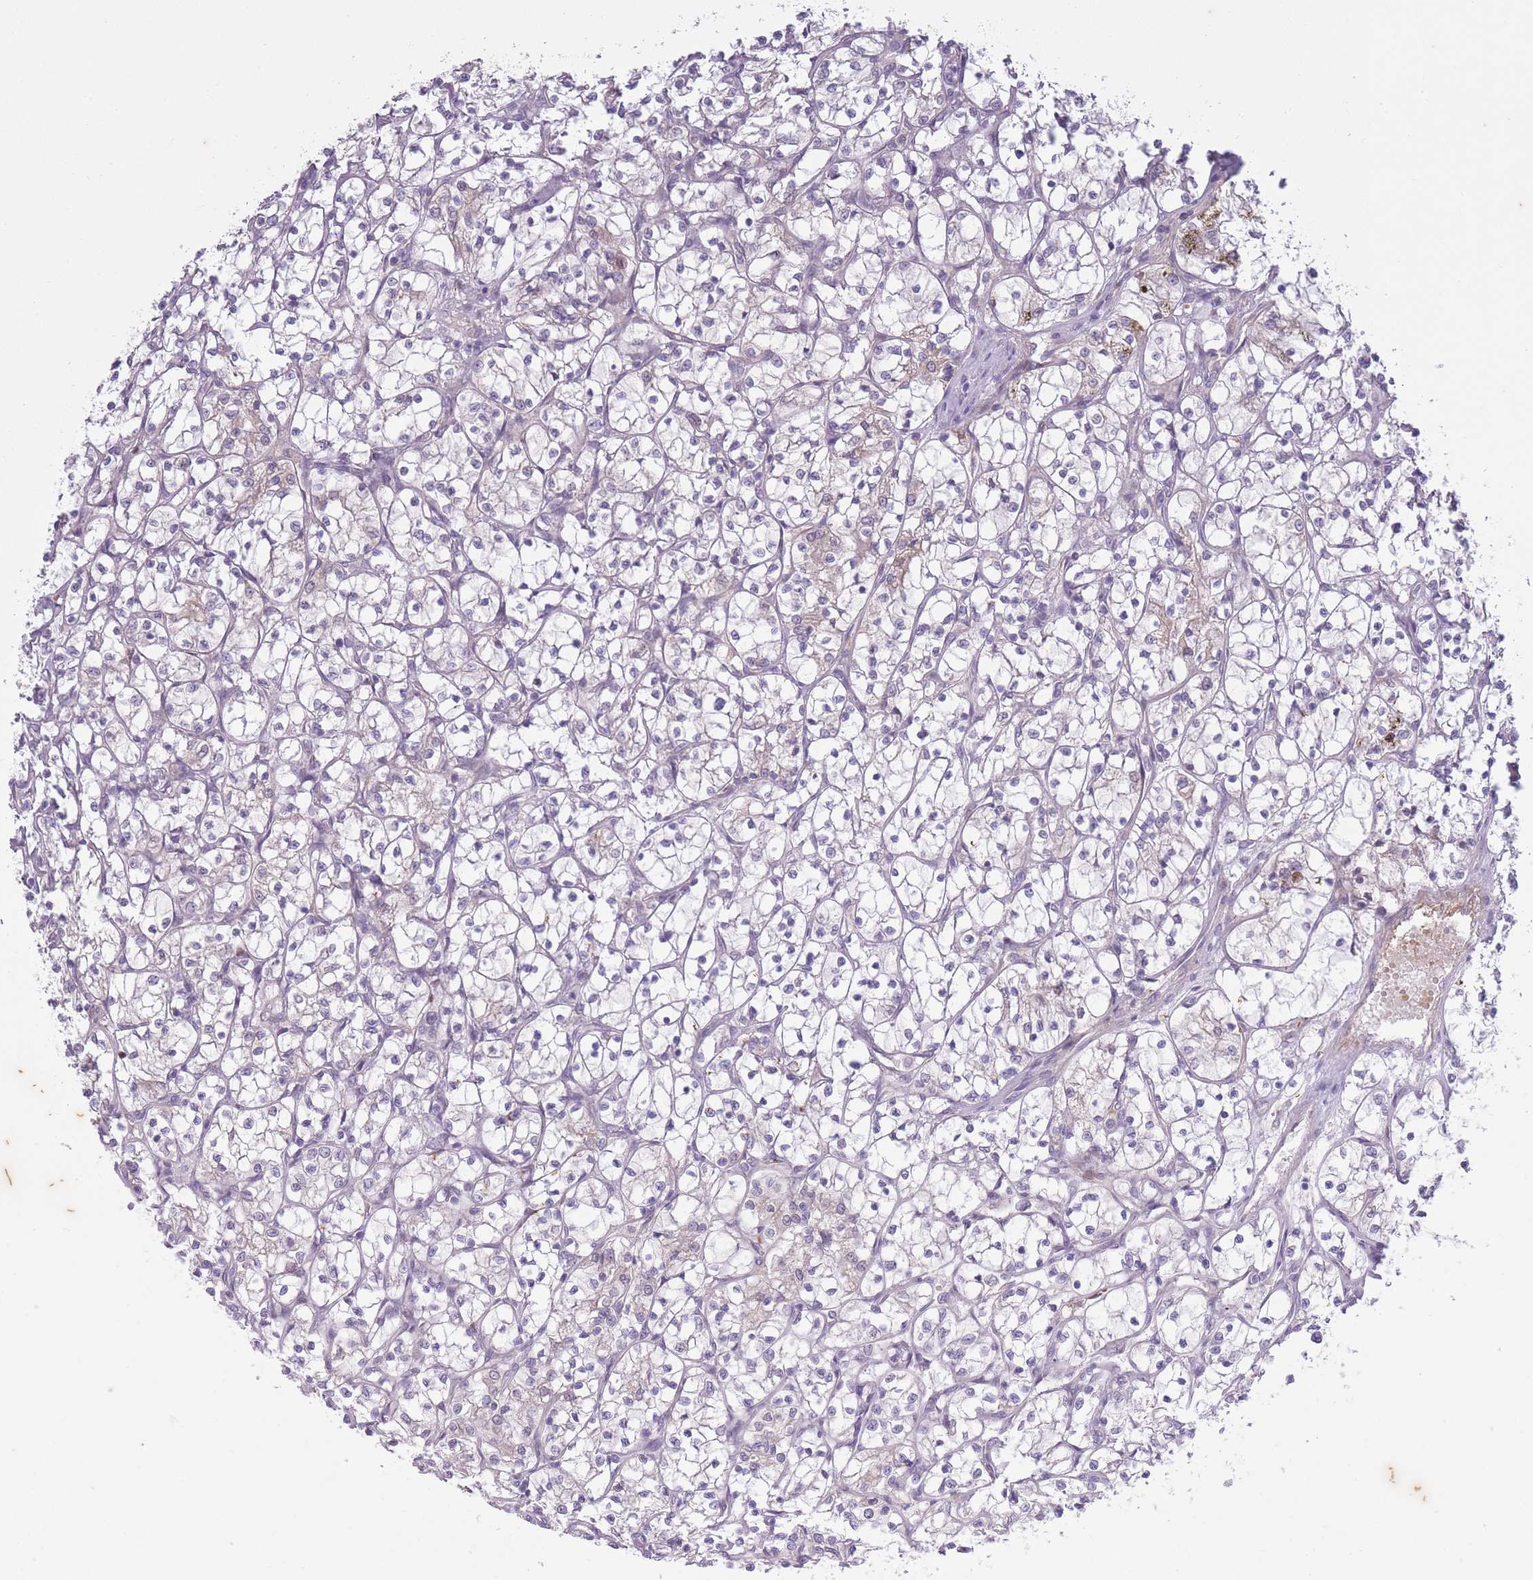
{"staining": {"intensity": "negative", "quantity": "none", "location": "none"}, "tissue": "renal cancer", "cell_type": "Tumor cells", "image_type": "cancer", "snomed": [{"axis": "morphology", "description": "Adenocarcinoma, NOS"}, {"axis": "topography", "description": "Kidney"}], "caption": "A high-resolution photomicrograph shows immunohistochemistry staining of adenocarcinoma (renal), which displays no significant positivity in tumor cells.", "gene": "ARPIN", "patient": {"sex": "female", "age": 69}}